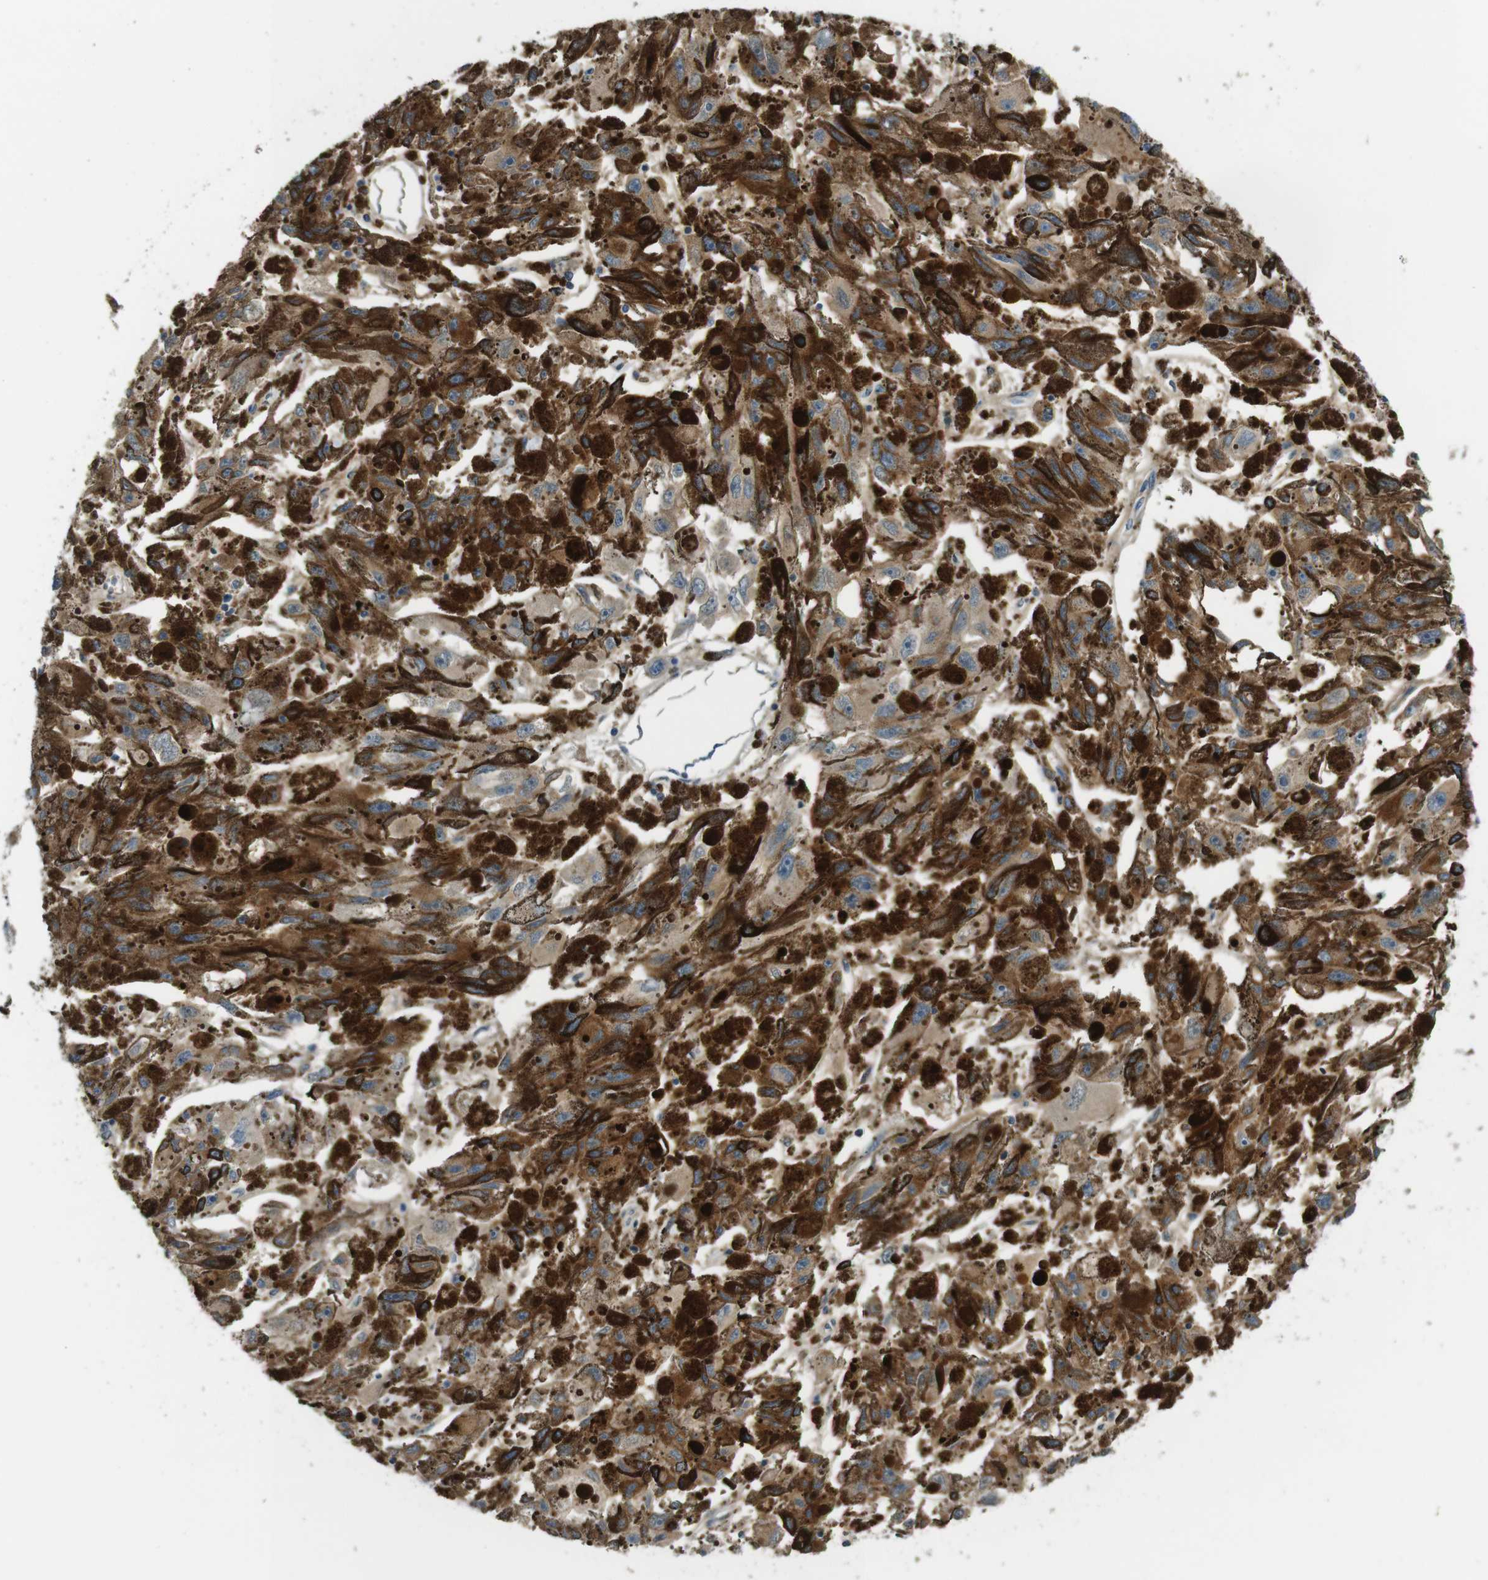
{"staining": {"intensity": "weak", "quantity": "25%-75%", "location": "cytoplasmic/membranous"}, "tissue": "melanoma", "cell_type": "Tumor cells", "image_type": "cancer", "snomed": [{"axis": "morphology", "description": "Malignant melanoma, NOS"}, {"axis": "topography", "description": "Skin"}], "caption": "Immunohistochemistry of human malignant melanoma exhibits low levels of weak cytoplasmic/membranous expression in approximately 25%-75% of tumor cells.", "gene": "LTBP4", "patient": {"sex": "female", "age": 104}}